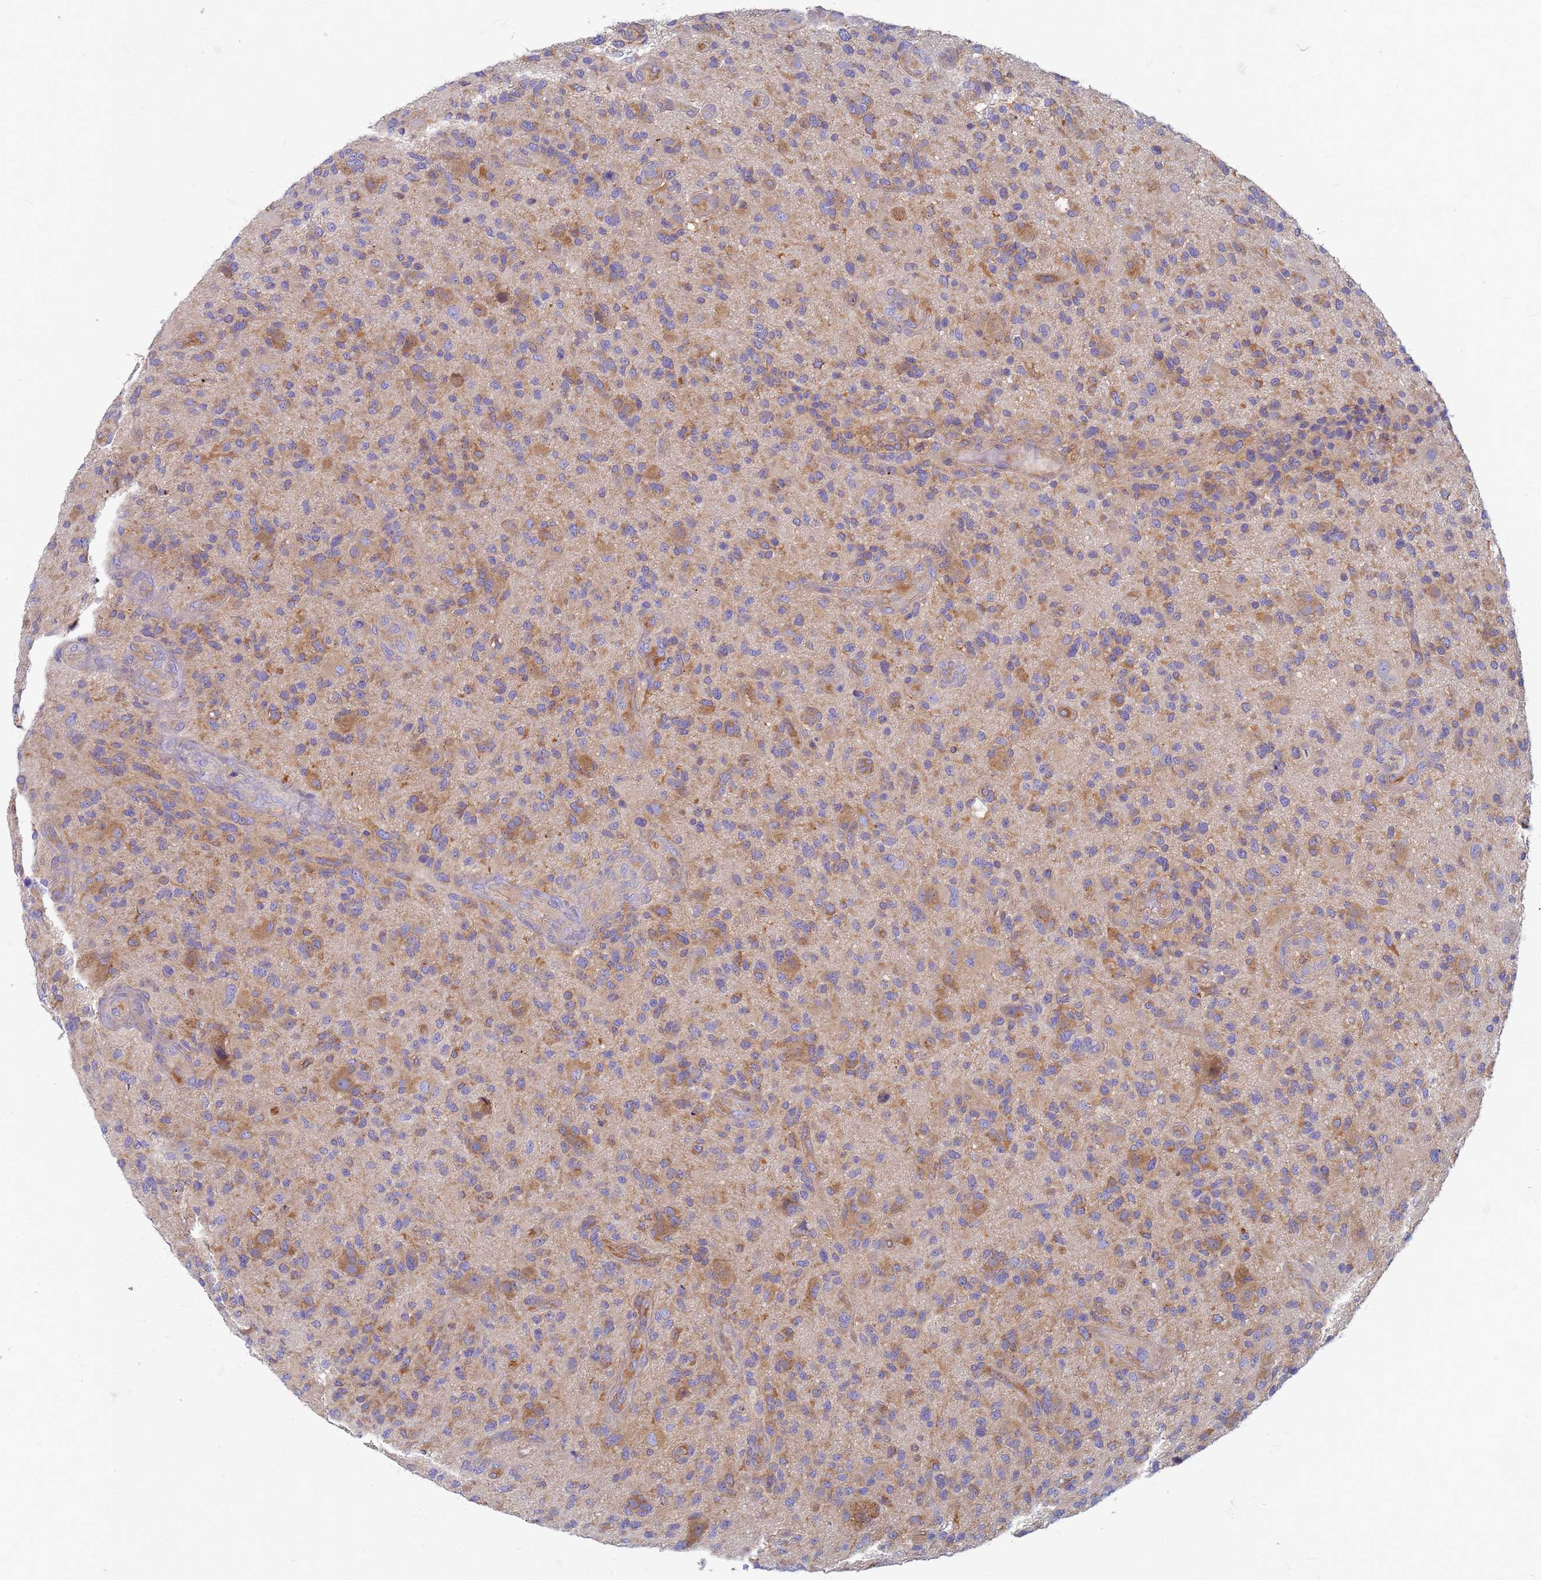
{"staining": {"intensity": "moderate", "quantity": "25%-75%", "location": "cytoplasmic/membranous"}, "tissue": "glioma", "cell_type": "Tumor cells", "image_type": "cancer", "snomed": [{"axis": "morphology", "description": "Glioma, malignant, High grade"}, {"axis": "topography", "description": "Brain"}], "caption": "Brown immunohistochemical staining in malignant glioma (high-grade) exhibits moderate cytoplasmic/membranous expression in approximately 25%-75% of tumor cells.", "gene": "EEA1", "patient": {"sex": "male", "age": 47}}